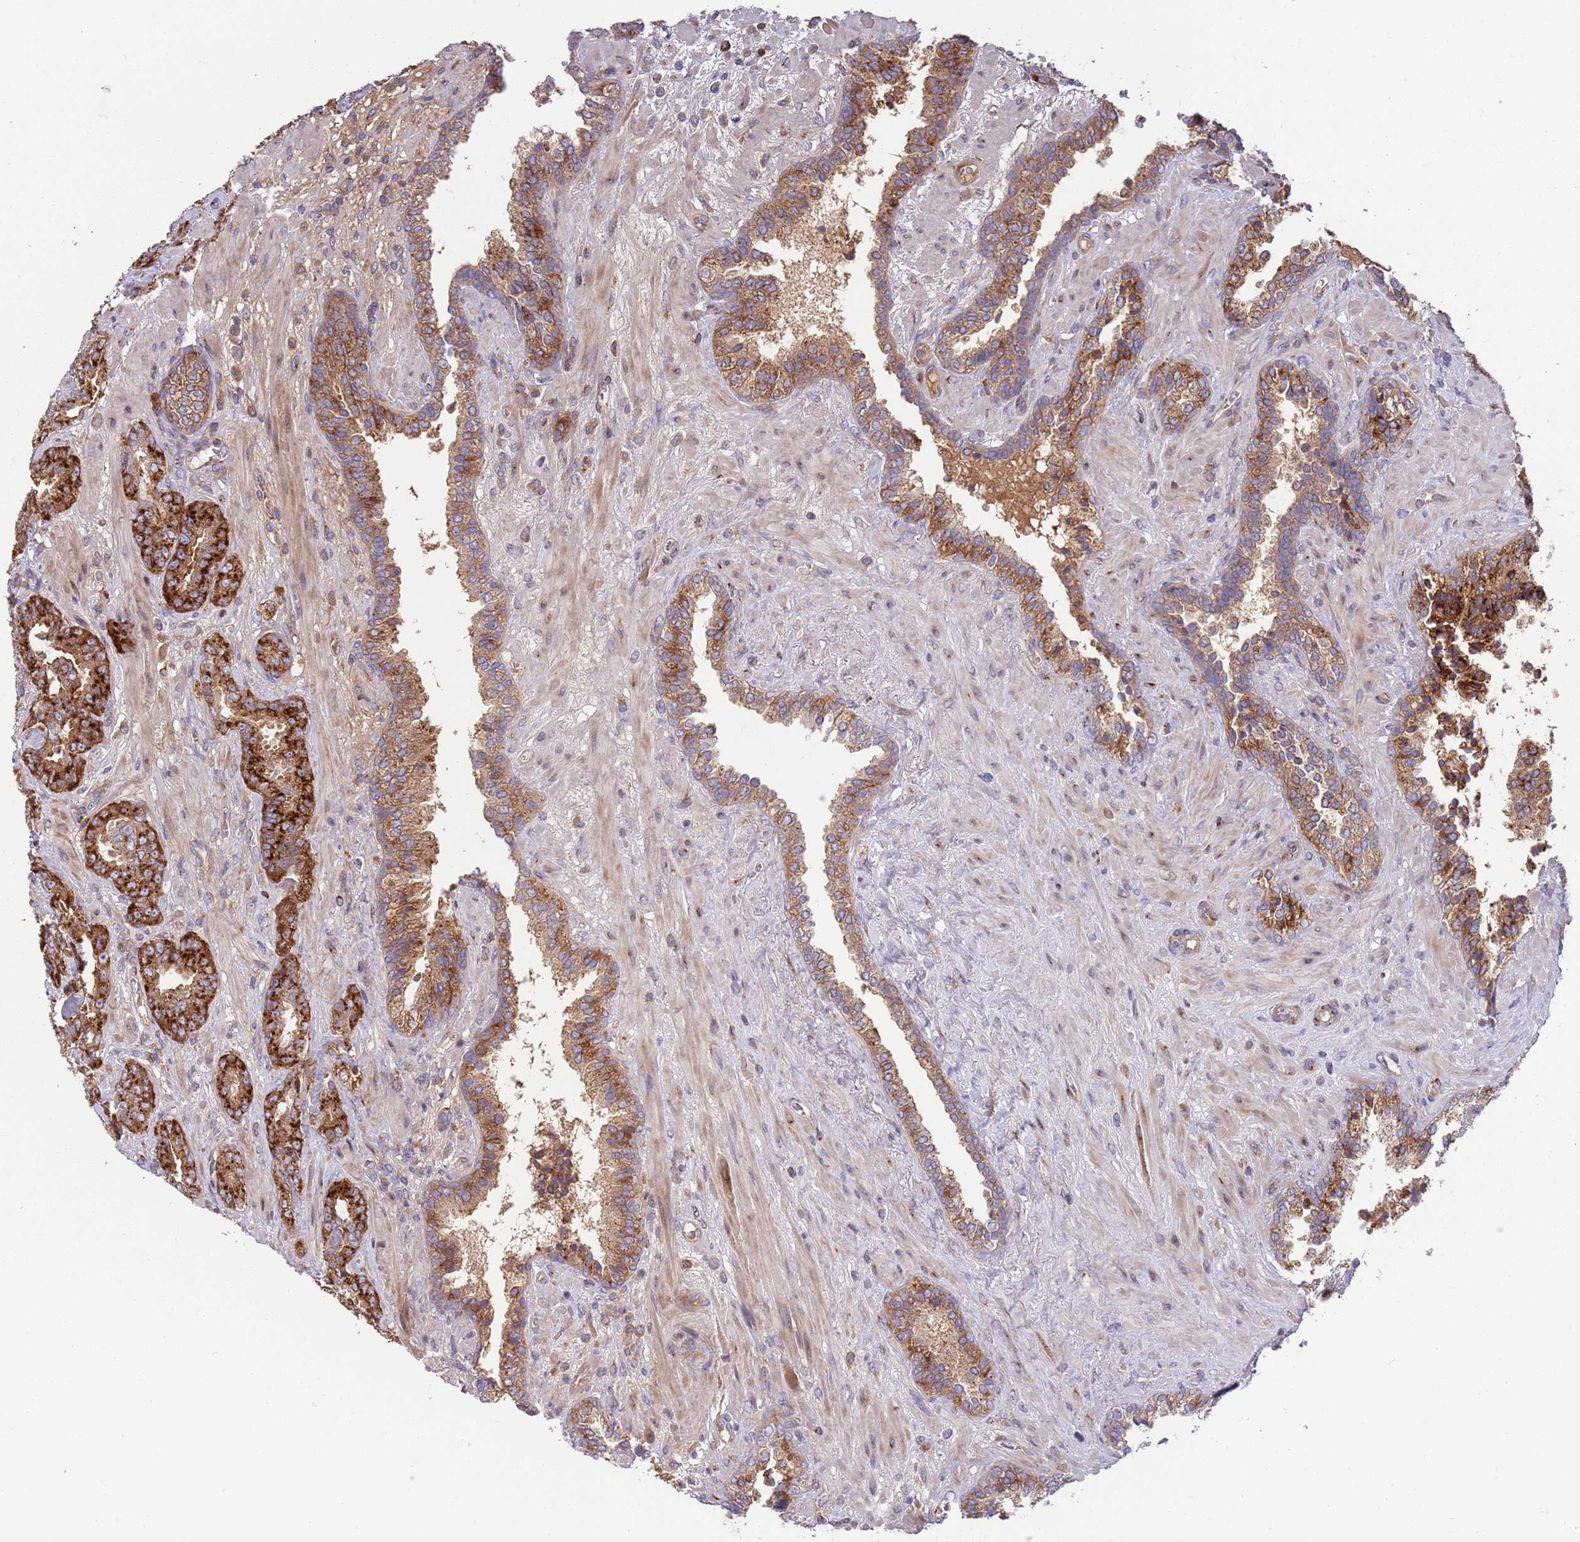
{"staining": {"intensity": "strong", "quantity": ">75%", "location": "cytoplasmic/membranous"}, "tissue": "prostate cancer", "cell_type": "Tumor cells", "image_type": "cancer", "snomed": [{"axis": "morphology", "description": "Adenocarcinoma, High grade"}, {"axis": "topography", "description": "Prostate"}], "caption": "This is an image of immunohistochemistry (IHC) staining of prostate adenocarcinoma (high-grade), which shows strong expression in the cytoplasmic/membranous of tumor cells.", "gene": "BTBD7", "patient": {"sex": "male", "age": 71}}